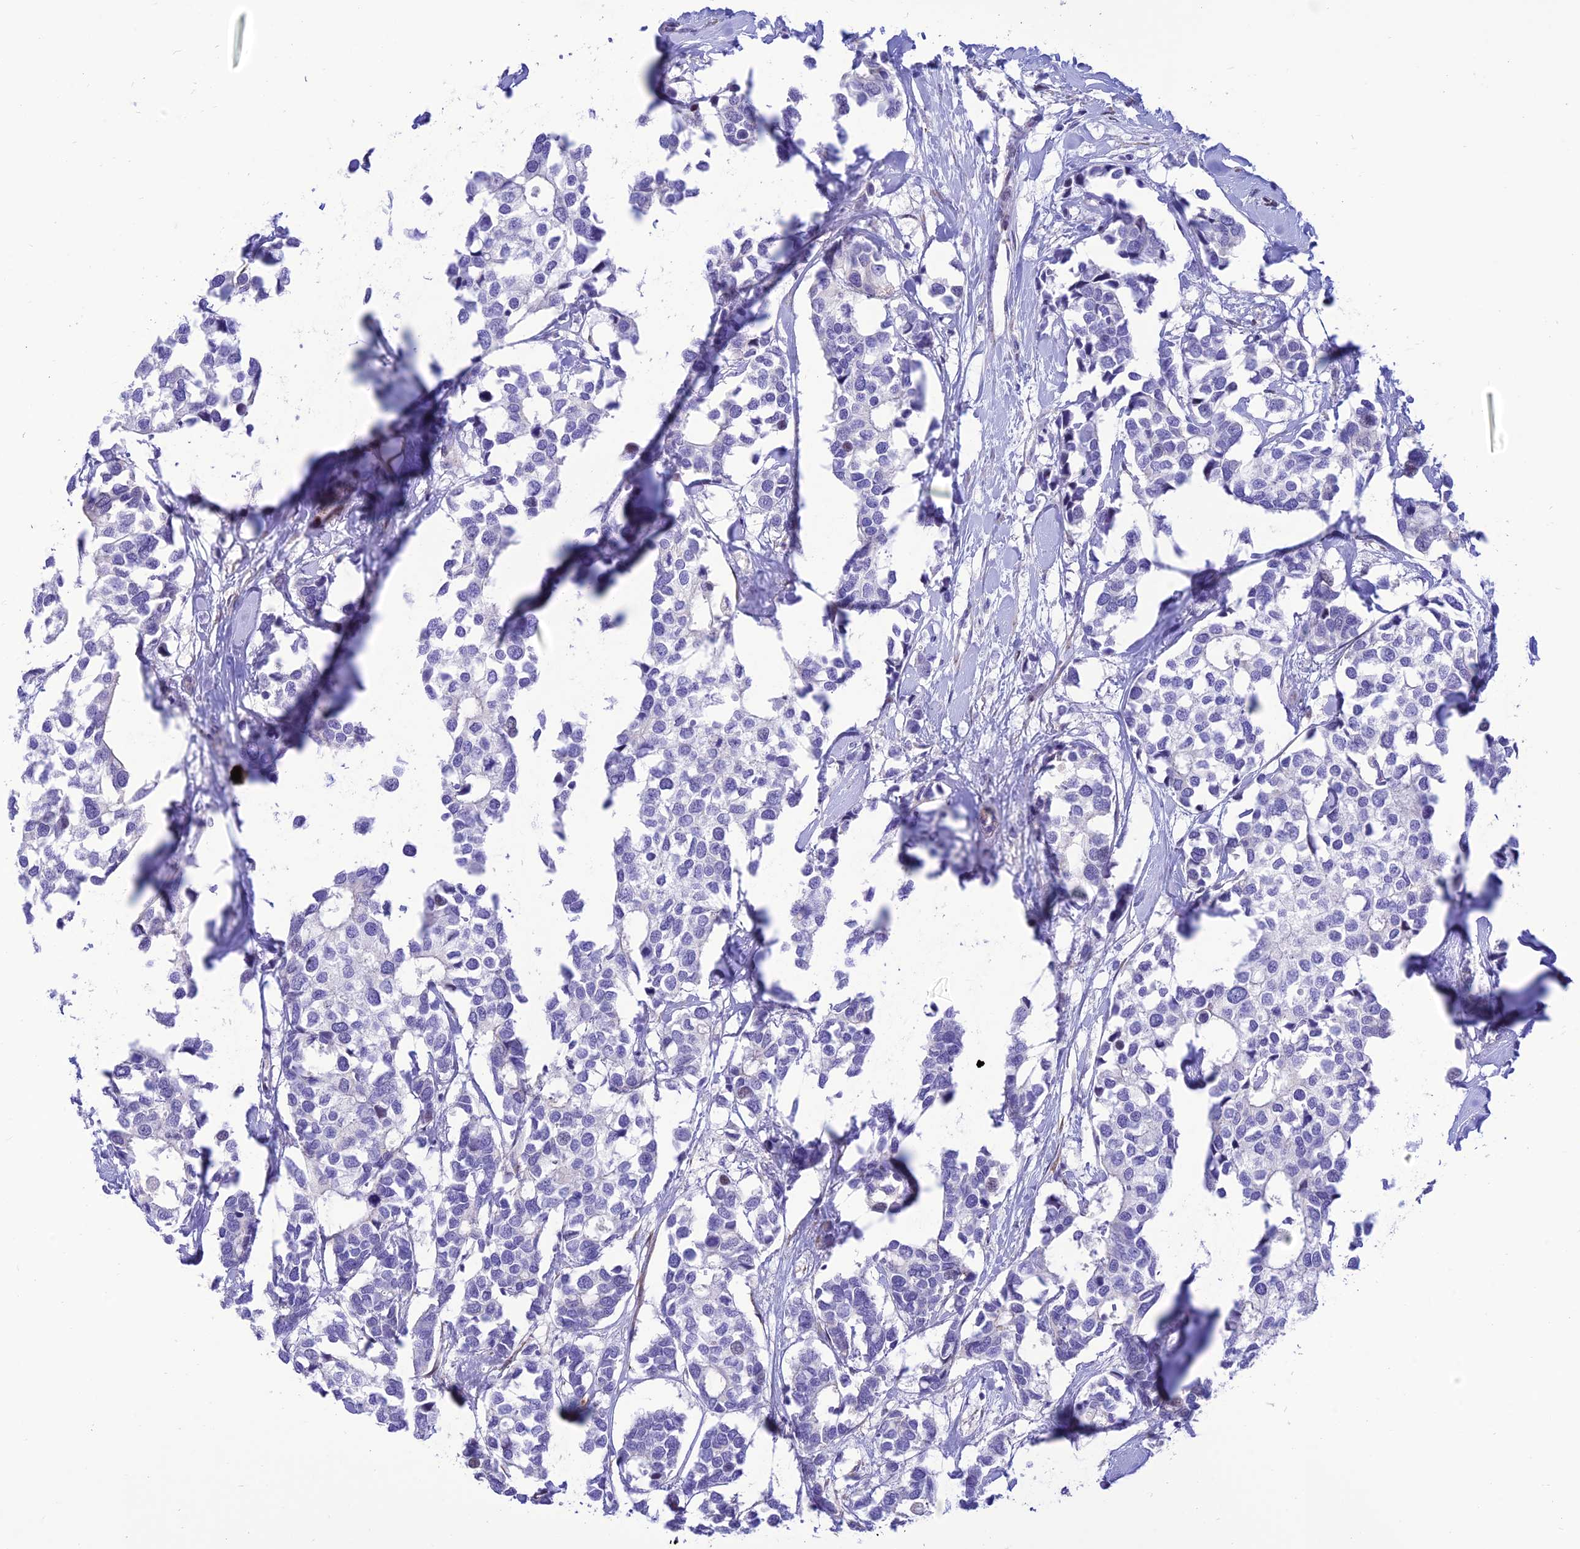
{"staining": {"intensity": "negative", "quantity": "none", "location": "none"}, "tissue": "breast cancer", "cell_type": "Tumor cells", "image_type": "cancer", "snomed": [{"axis": "morphology", "description": "Duct carcinoma"}, {"axis": "topography", "description": "Breast"}], "caption": "IHC of breast intraductal carcinoma shows no expression in tumor cells.", "gene": "FAM186B", "patient": {"sex": "female", "age": 83}}